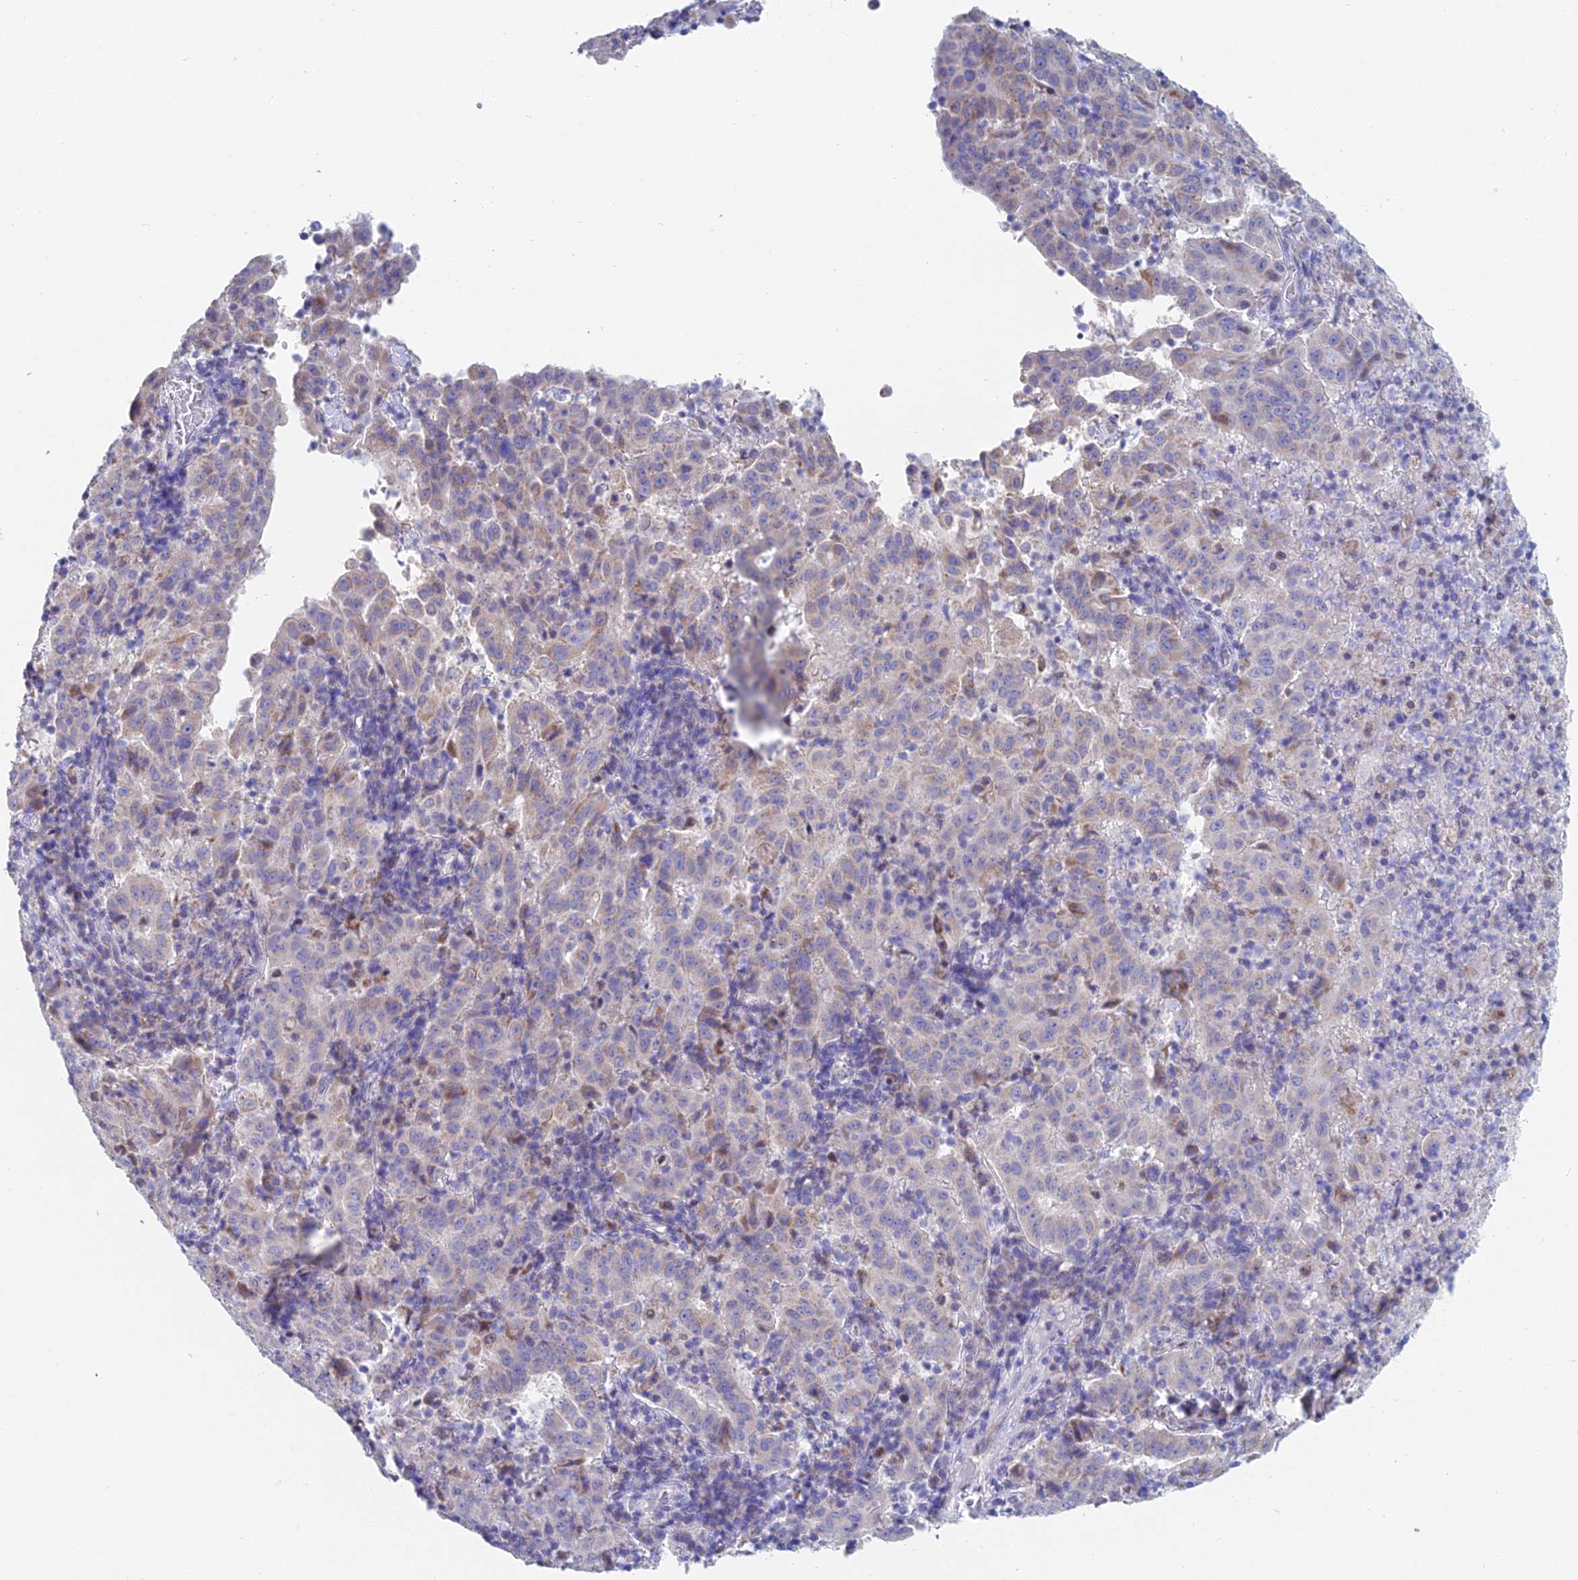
{"staining": {"intensity": "weak", "quantity": "25%-75%", "location": "cytoplasmic/membranous"}, "tissue": "pancreatic cancer", "cell_type": "Tumor cells", "image_type": "cancer", "snomed": [{"axis": "morphology", "description": "Adenocarcinoma, NOS"}, {"axis": "topography", "description": "Pancreas"}], "caption": "This image reveals immunohistochemistry staining of pancreatic cancer, with low weak cytoplasmic/membranous positivity in approximately 25%-75% of tumor cells.", "gene": "ACSM1", "patient": {"sex": "male", "age": 63}}